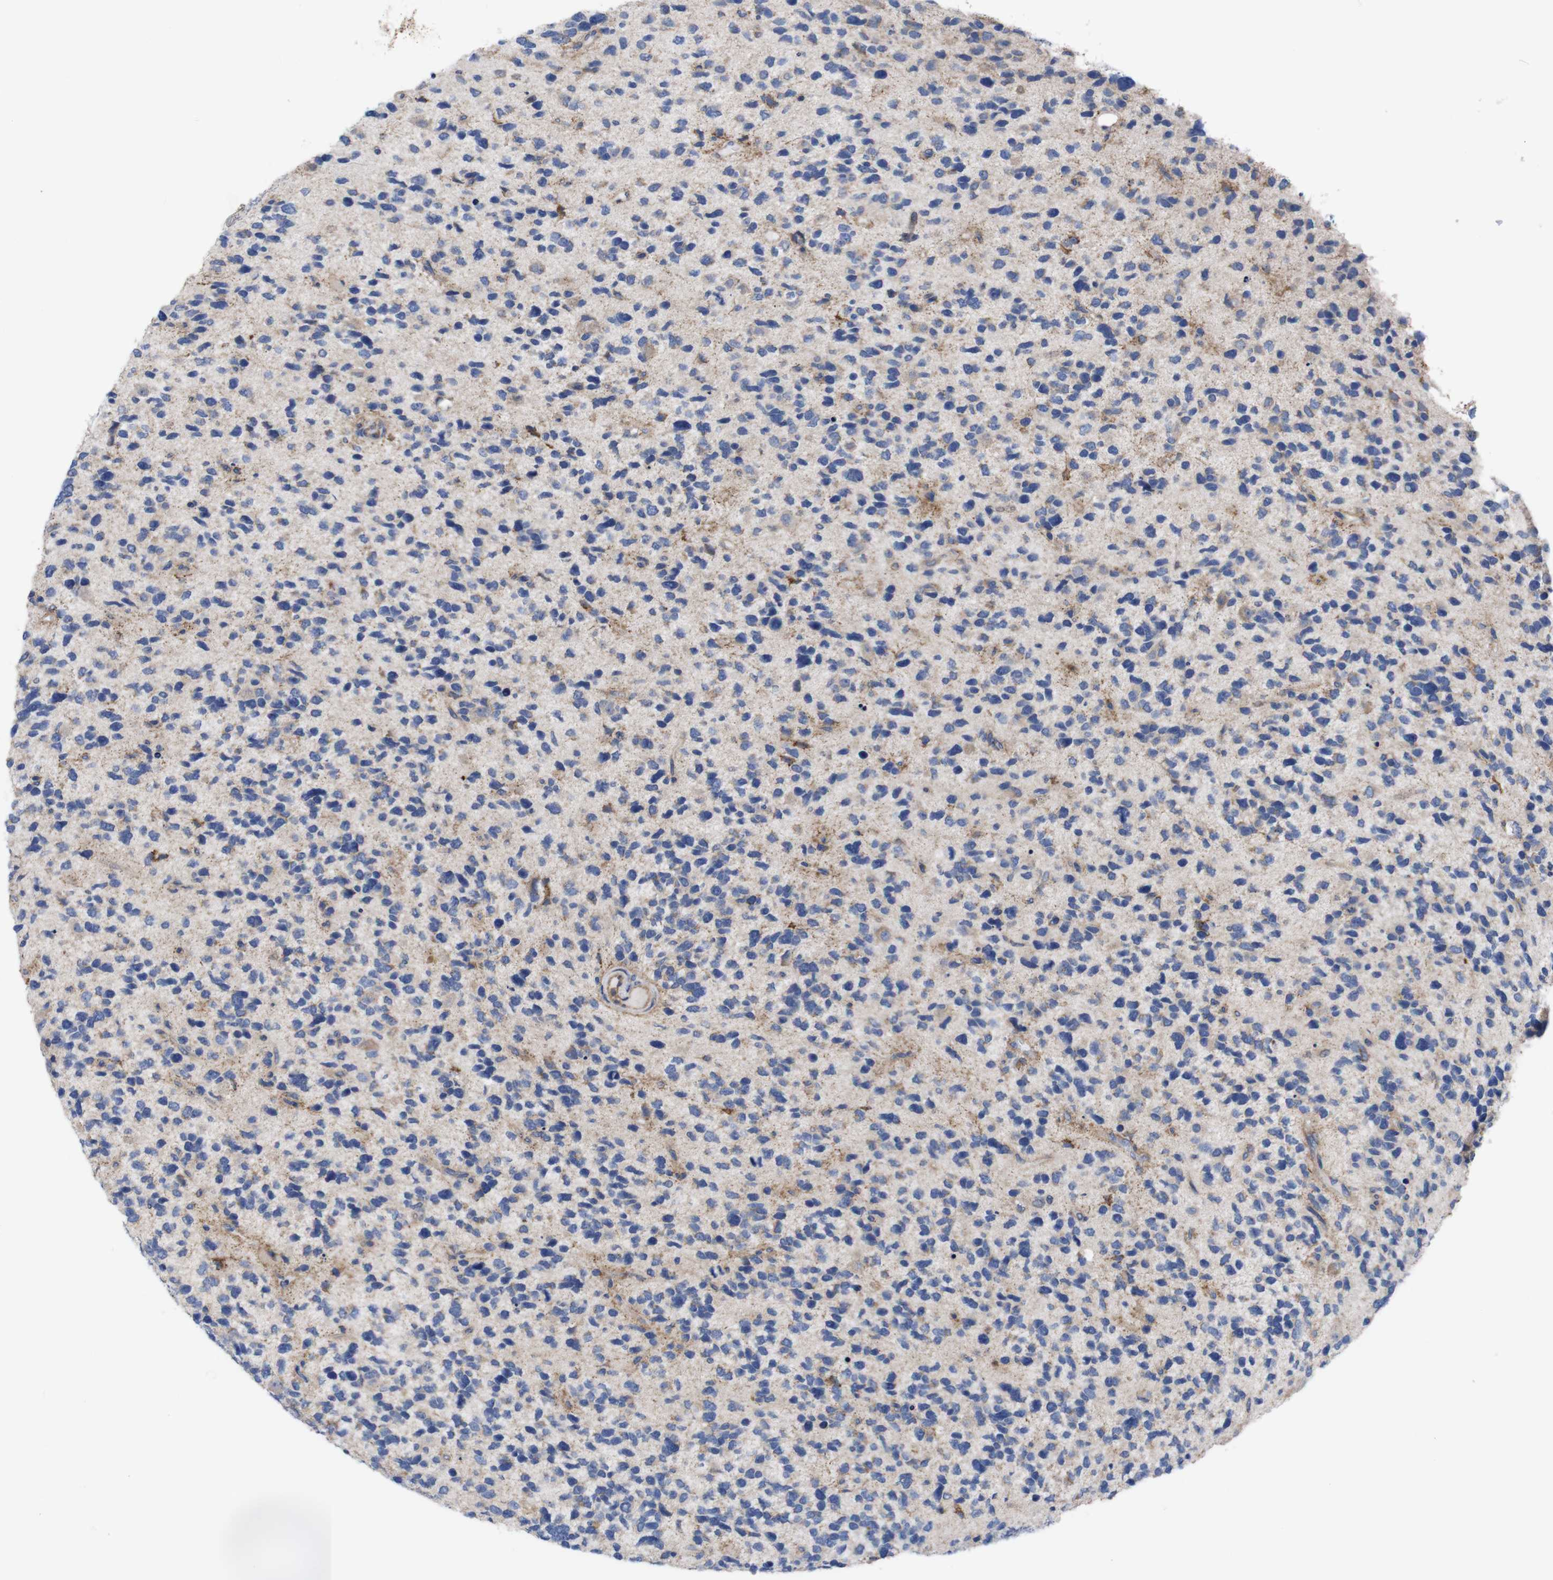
{"staining": {"intensity": "moderate", "quantity": "<25%", "location": "cytoplasmic/membranous"}, "tissue": "glioma", "cell_type": "Tumor cells", "image_type": "cancer", "snomed": [{"axis": "morphology", "description": "Glioma, malignant, High grade"}, {"axis": "topography", "description": "Brain"}], "caption": "This photomicrograph exhibits IHC staining of glioma, with low moderate cytoplasmic/membranous expression in approximately <25% of tumor cells.", "gene": "USH1C", "patient": {"sex": "female", "age": 58}}